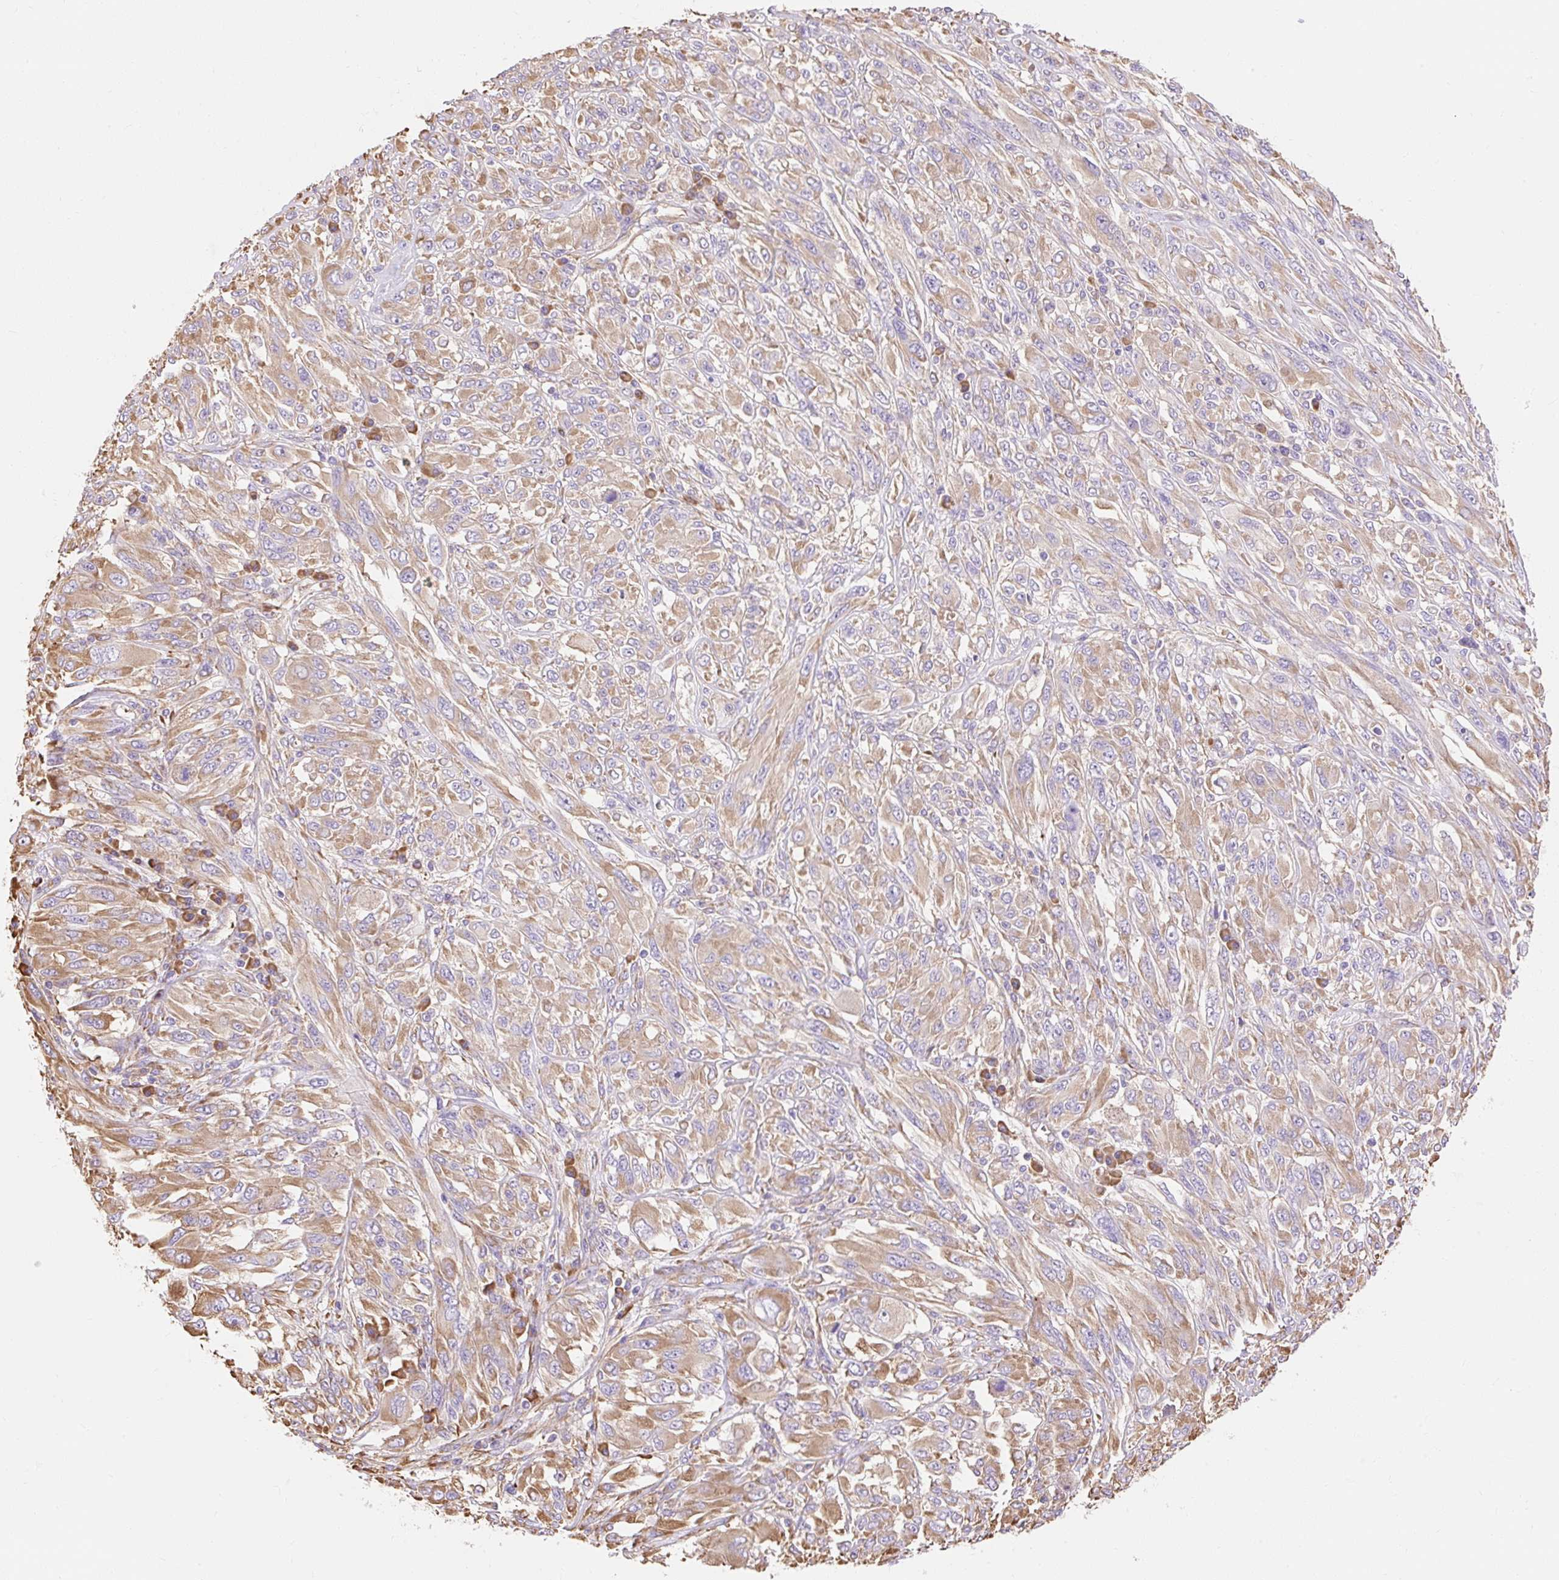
{"staining": {"intensity": "moderate", "quantity": ">75%", "location": "cytoplasmic/membranous"}, "tissue": "melanoma", "cell_type": "Tumor cells", "image_type": "cancer", "snomed": [{"axis": "morphology", "description": "Malignant melanoma, NOS"}, {"axis": "topography", "description": "Skin"}], "caption": "Human melanoma stained with a protein marker reveals moderate staining in tumor cells.", "gene": "RPS17", "patient": {"sex": "female", "age": 91}}